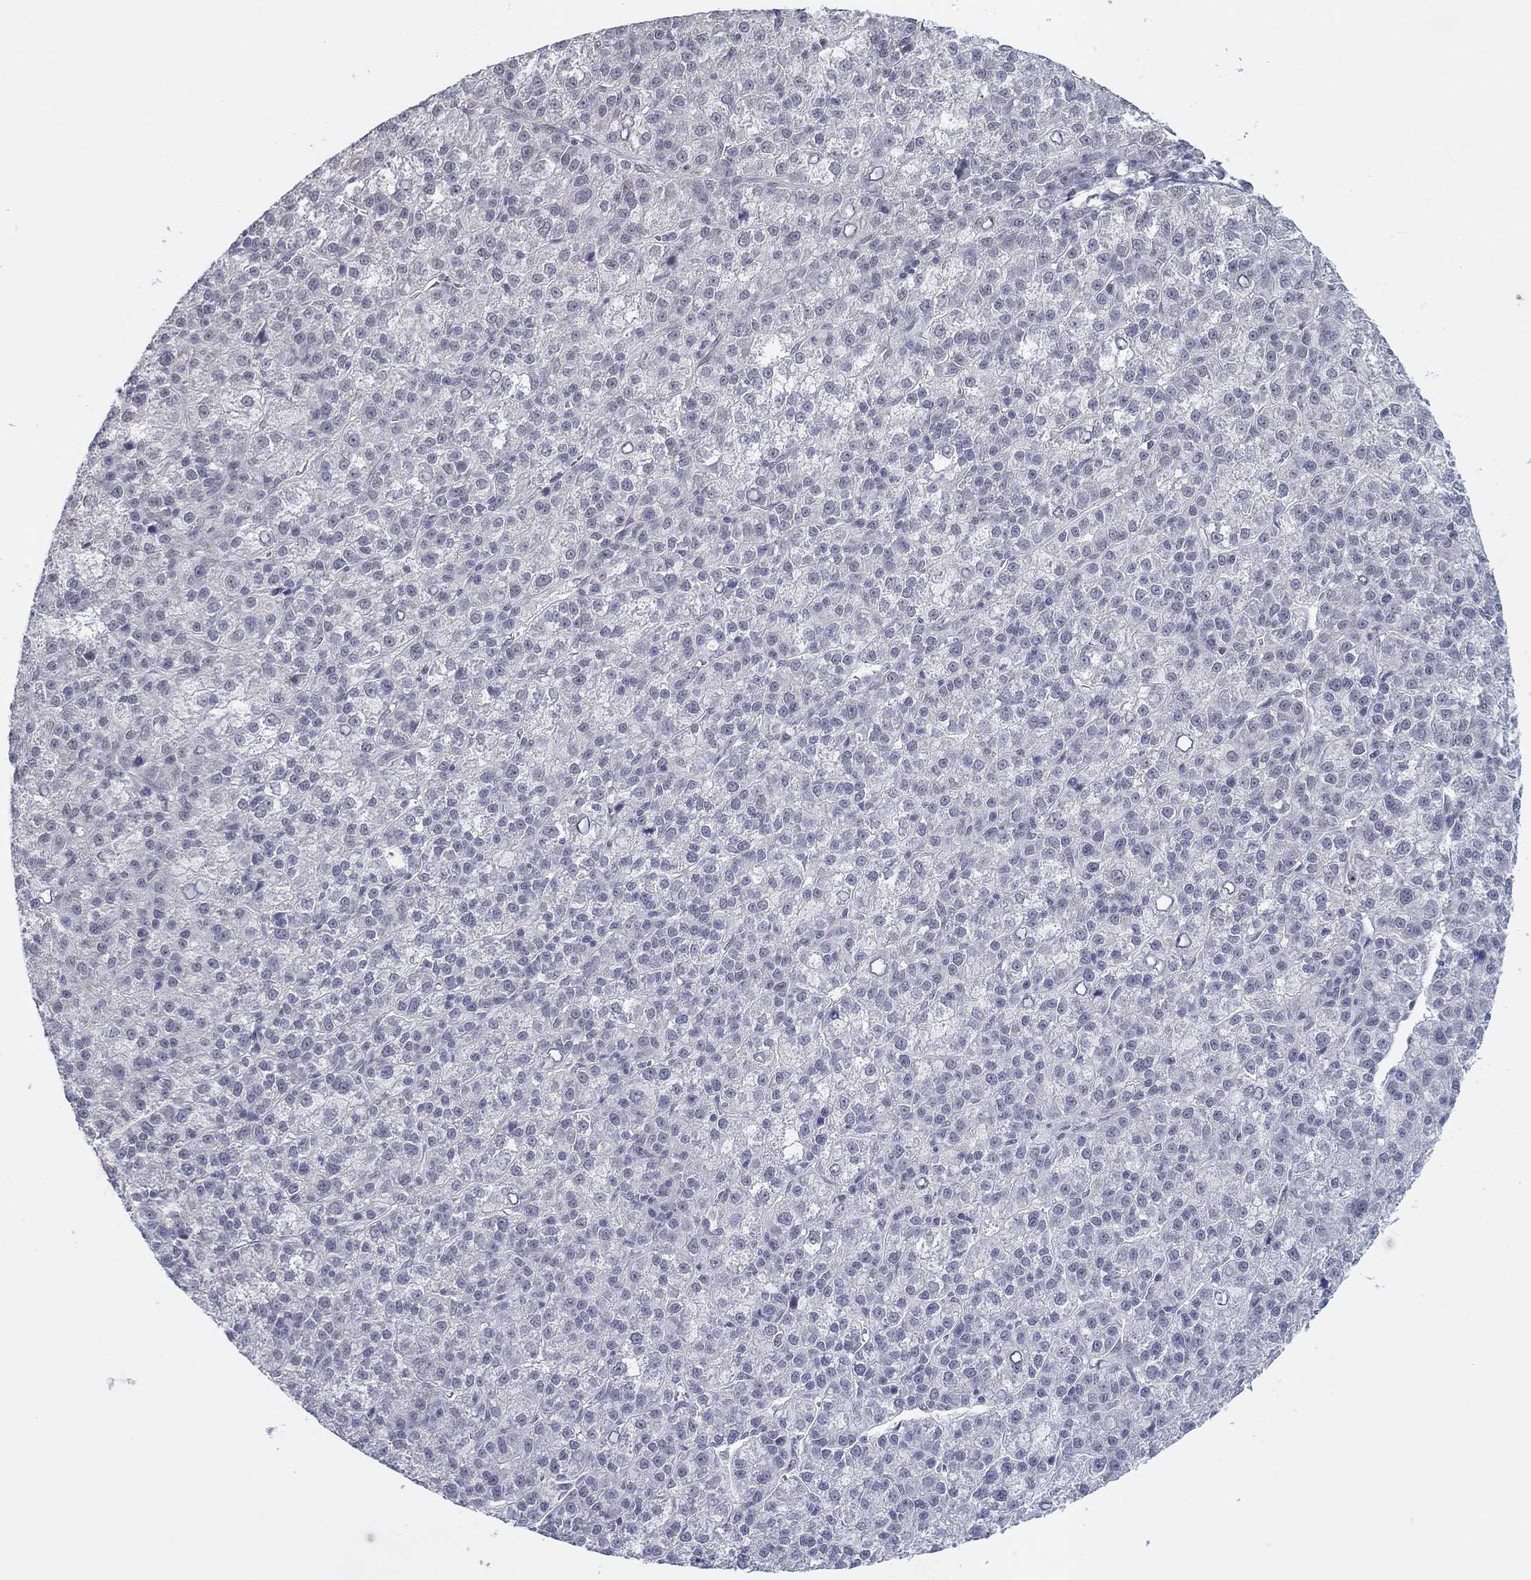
{"staining": {"intensity": "negative", "quantity": "none", "location": "none"}, "tissue": "liver cancer", "cell_type": "Tumor cells", "image_type": "cancer", "snomed": [{"axis": "morphology", "description": "Carcinoma, Hepatocellular, NOS"}, {"axis": "topography", "description": "Liver"}], "caption": "Micrograph shows no protein expression in tumor cells of liver cancer (hepatocellular carcinoma) tissue. (DAB immunohistochemistry (IHC) visualized using brightfield microscopy, high magnification).", "gene": "SLC22A2", "patient": {"sex": "female", "age": 60}}